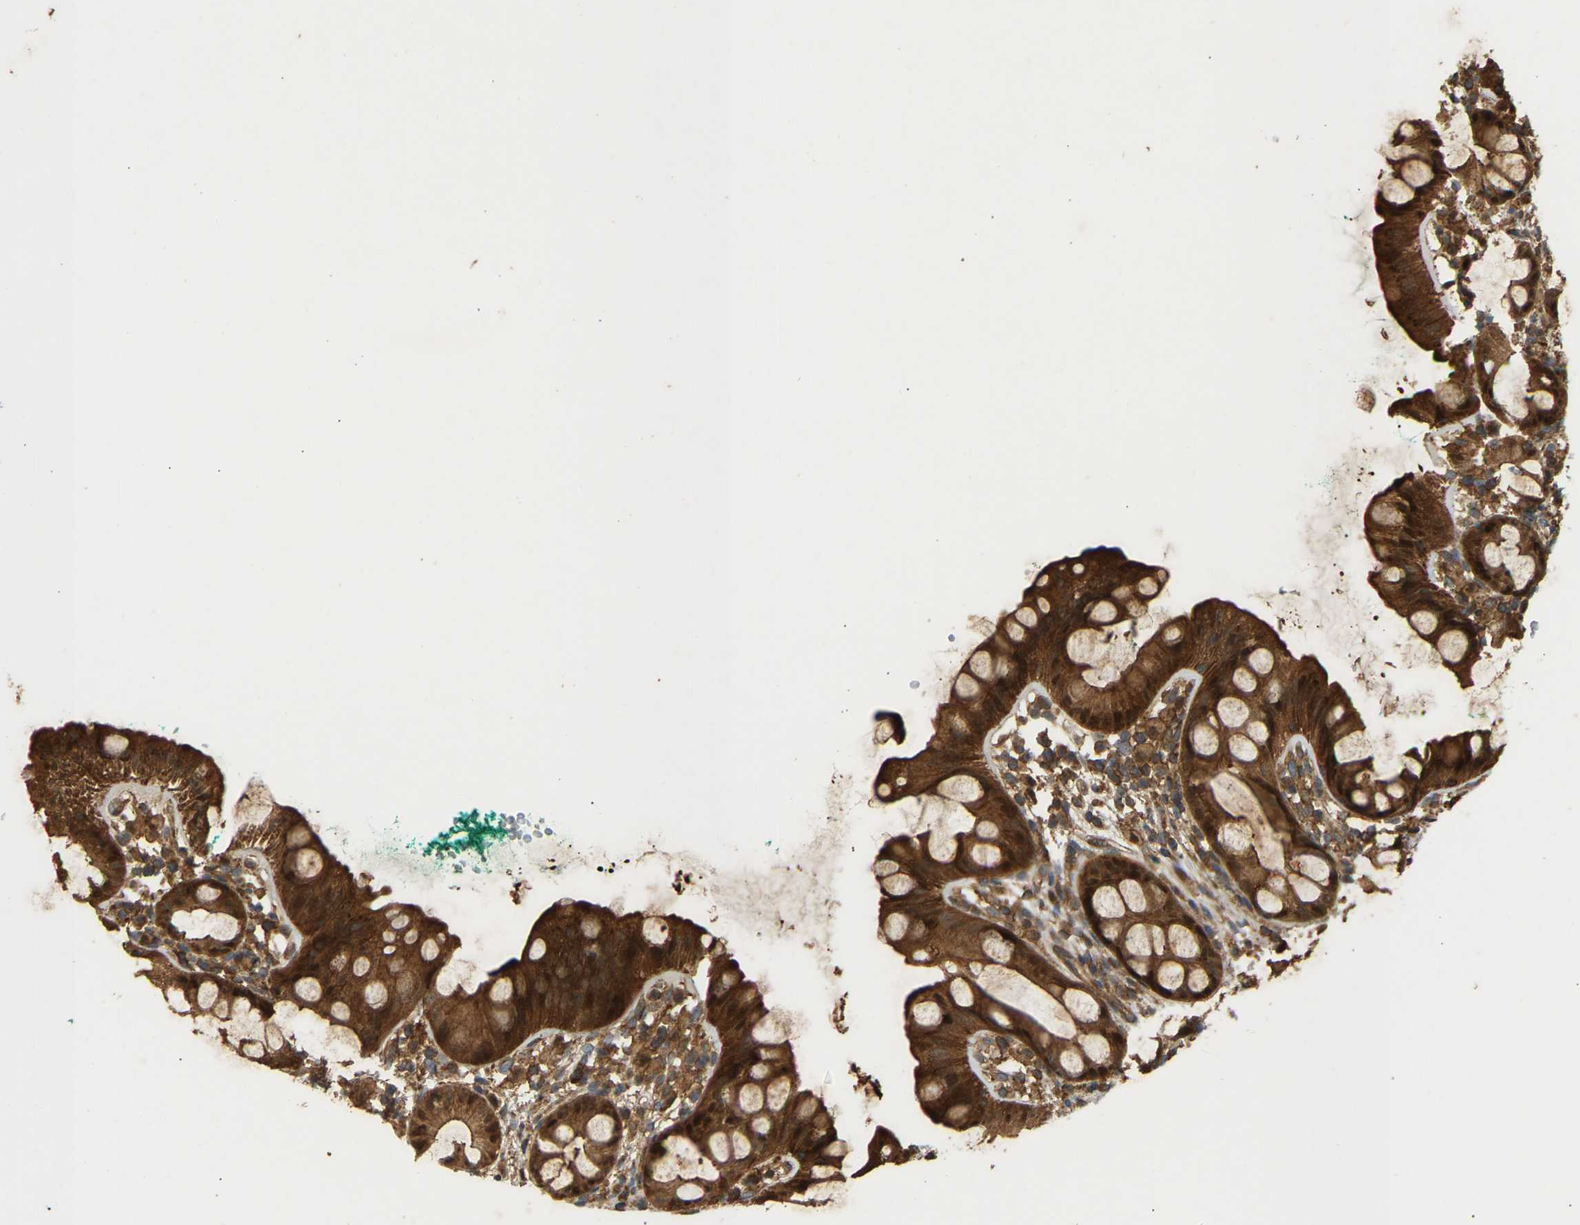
{"staining": {"intensity": "strong", "quantity": ">75%", "location": "cytoplasmic/membranous"}, "tissue": "rectum", "cell_type": "Glandular cells", "image_type": "normal", "snomed": [{"axis": "morphology", "description": "Normal tissue, NOS"}, {"axis": "topography", "description": "Rectum"}], "caption": "A brown stain labels strong cytoplasmic/membranous expression of a protein in glandular cells of unremarkable rectum.", "gene": "ENSG00000282218", "patient": {"sex": "female", "age": 65}}